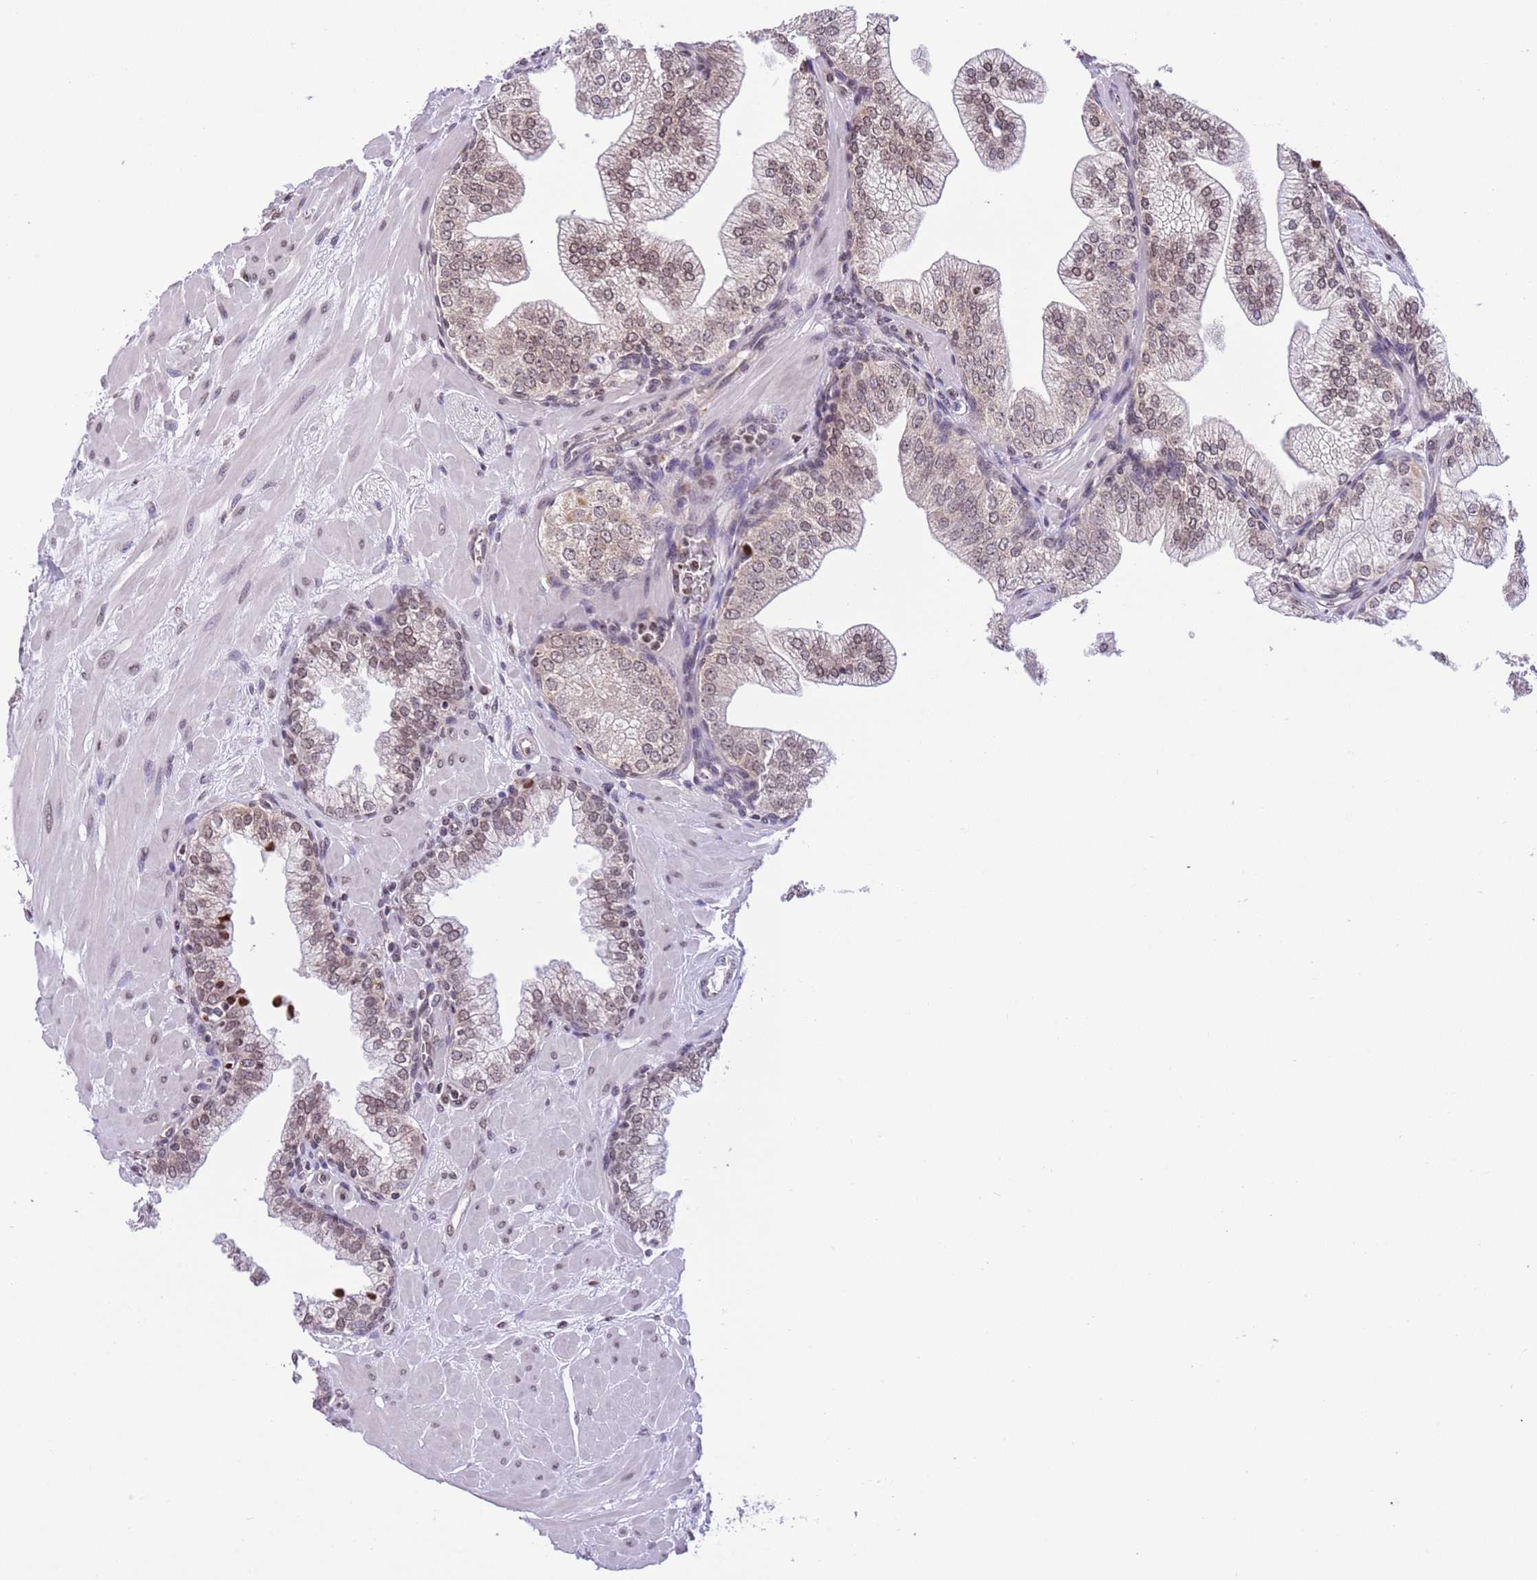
{"staining": {"intensity": "weak", "quantity": ">75%", "location": "nuclear"}, "tissue": "prostate", "cell_type": "Glandular cells", "image_type": "normal", "snomed": [{"axis": "morphology", "description": "Normal tissue, NOS"}, {"axis": "topography", "description": "Prostate"}], "caption": "IHC staining of normal prostate, which displays low levels of weak nuclear staining in approximately >75% of glandular cells indicating weak nuclear protein positivity. The staining was performed using DAB (brown) for protein detection and nuclei were counterstained in hematoxylin (blue).", "gene": "NRIP1", "patient": {"sex": "male", "age": 60}}